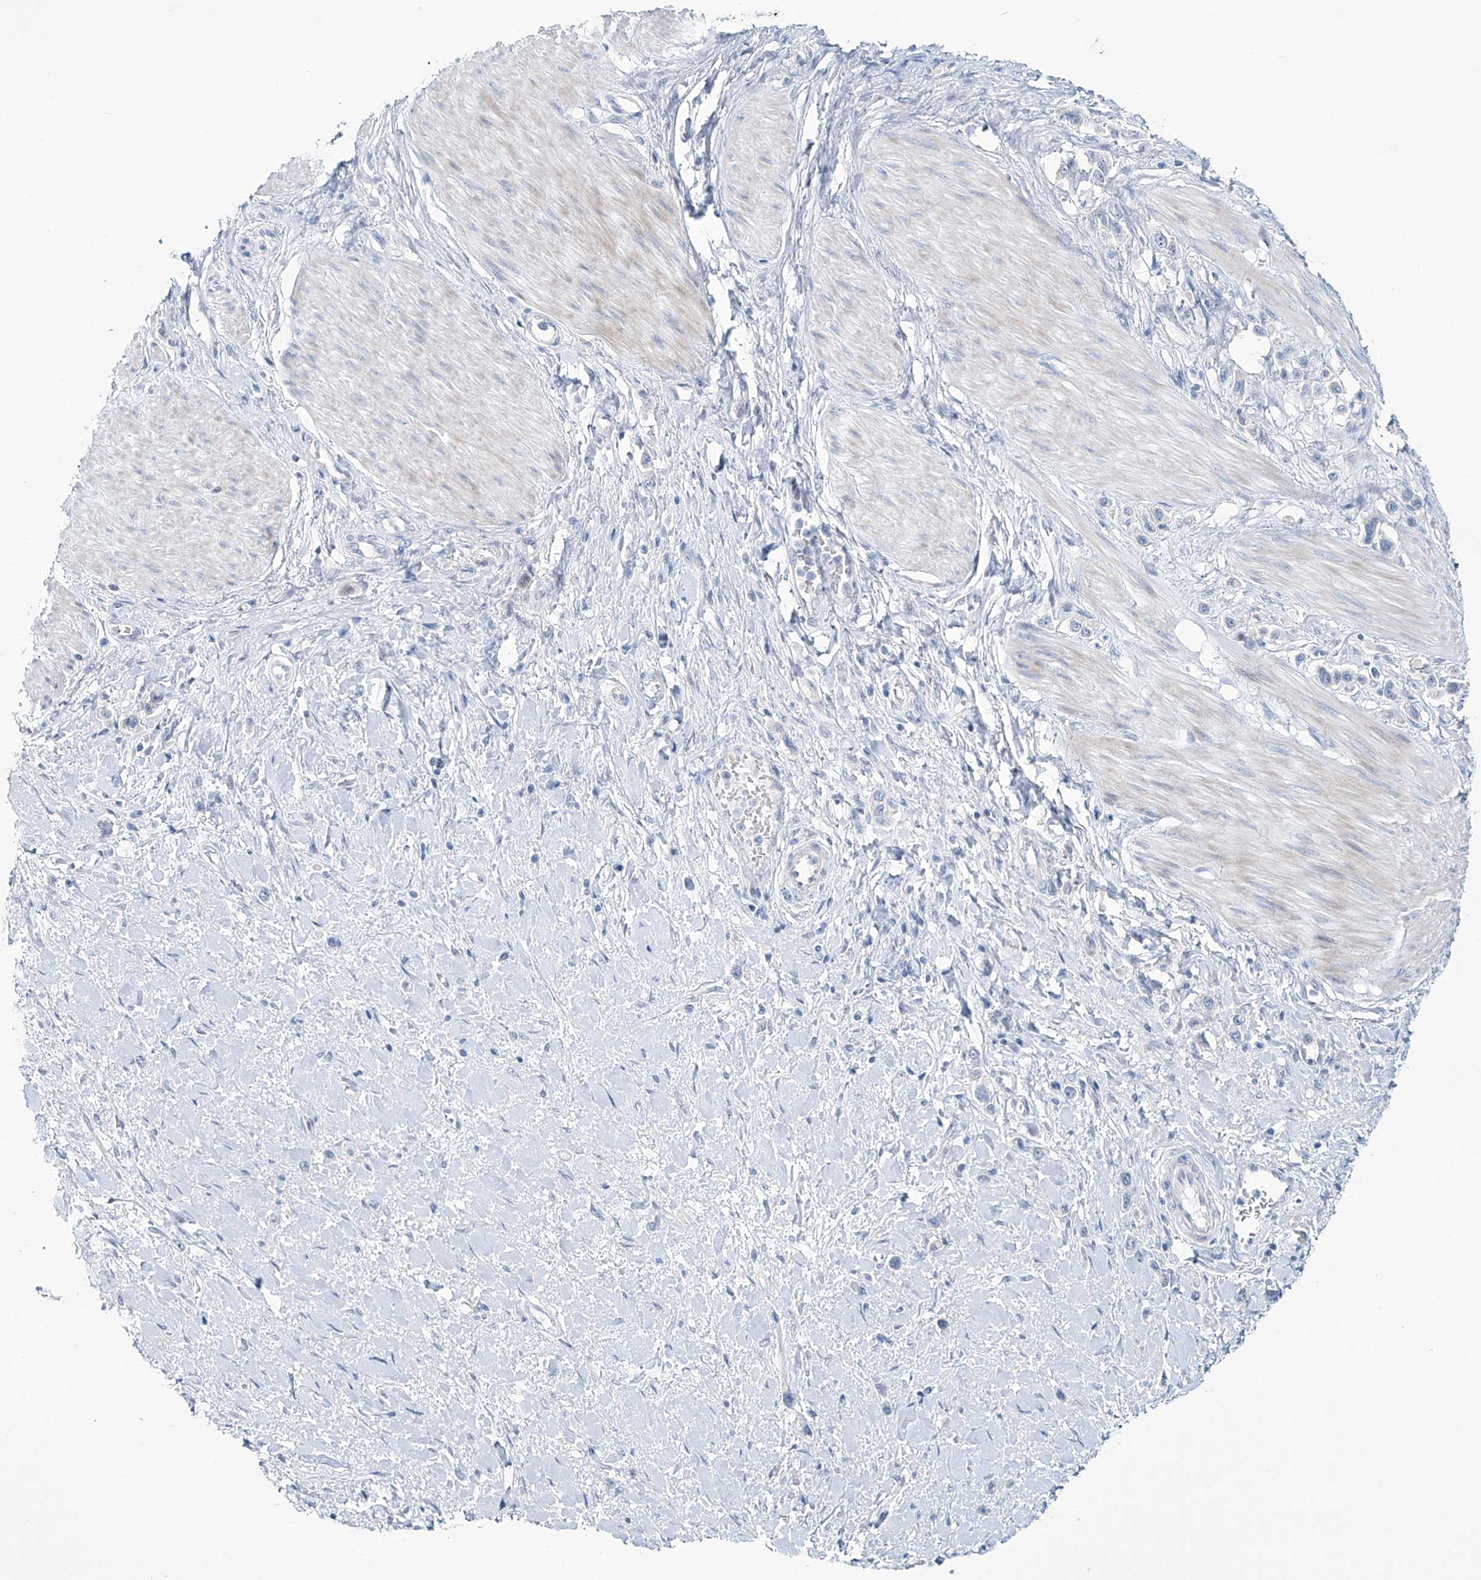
{"staining": {"intensity": "negative", "quantity": "none", "location": "none"}, "tissue": "stomach cancer", "cell_type": "Tumor cells", "image_type": "cancer", "snomed": [{"axis": "morphology", "description": "Adenocarcinoma, NOS"}, {"axis": "topography", "description": "Stomach"}], "caption": "Immunohistochemistry (IHC) of stomach adenocarcinoma displays no staining in tumor cells. (Brightfield microscopy of DAB immunohistochemistry (IHC) at high magnification).", "gene": "TRIM60", "patient": {"sex": "female", "age": 65}}